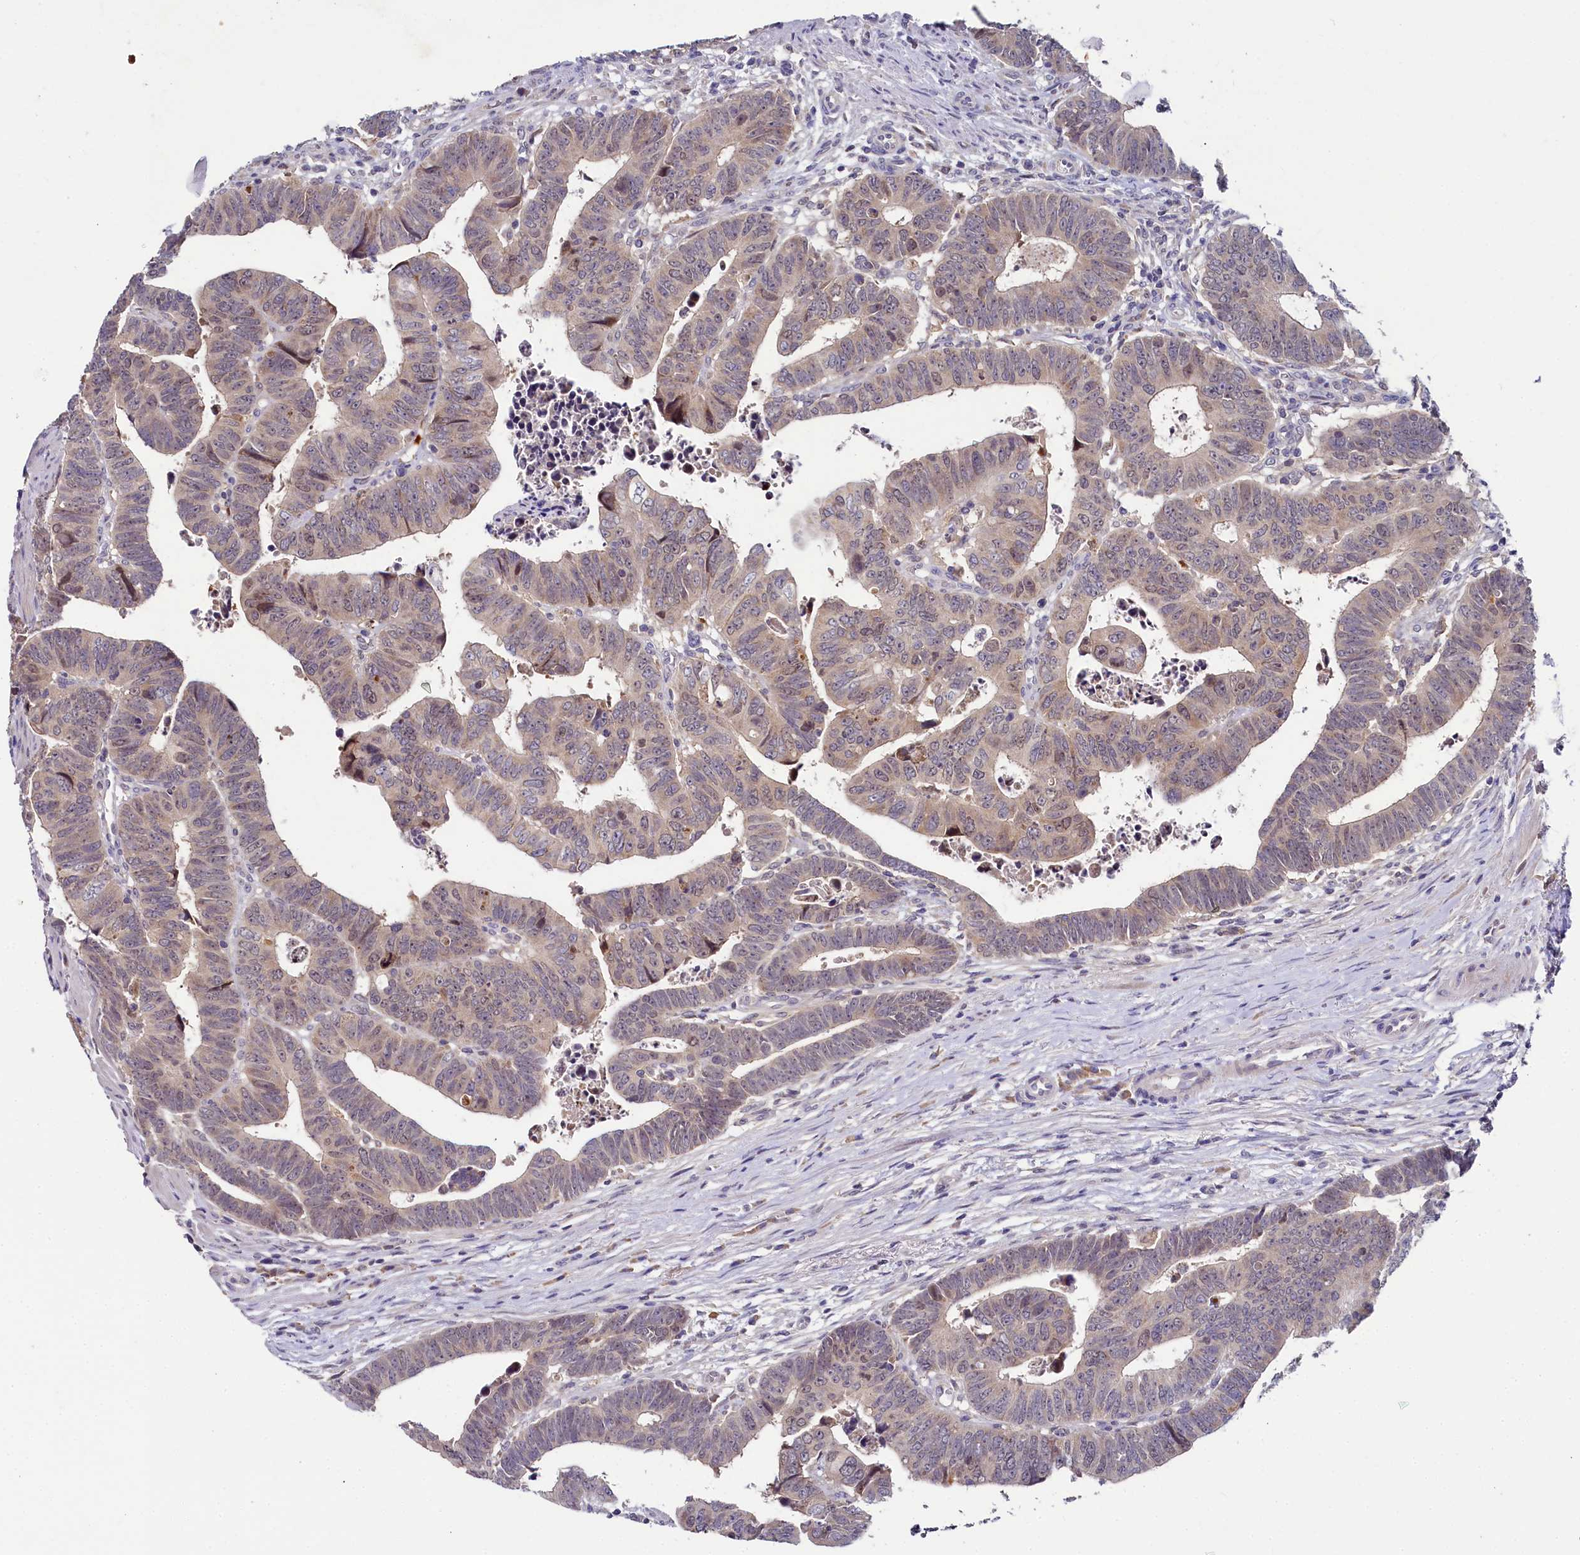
{"staining": {"intensity": "weak", "quantity": "25%-75%", "location": "cytoplasmic/membranous"}, "tissue": "colorectal cancer", "cell_type": "Tumor cells", "image_type": "cancer", "snomed": [{"axis": "morphology", "description": "Normal tissue, NOS"}, {"axis": "morphology", "description": "Adenocarcinoma, NOS"}, {"axis": "topography", "description": "Rectum"}], "caption": "High-magnification brightfield microscopy of adenocarcinoma (colorectal) stained with DAB (3,3'-diaminobenzidine) (brown) and counterstained with hematoxylin (blue). tumor cells exhibit weak cytoplasmic/membranous staining is present in approximately25%-75% of cells. (IHC, brightfield microscopy, high magnification).", "gene": "SPINK9", "patient": {"sex": "female", "age": 65}}